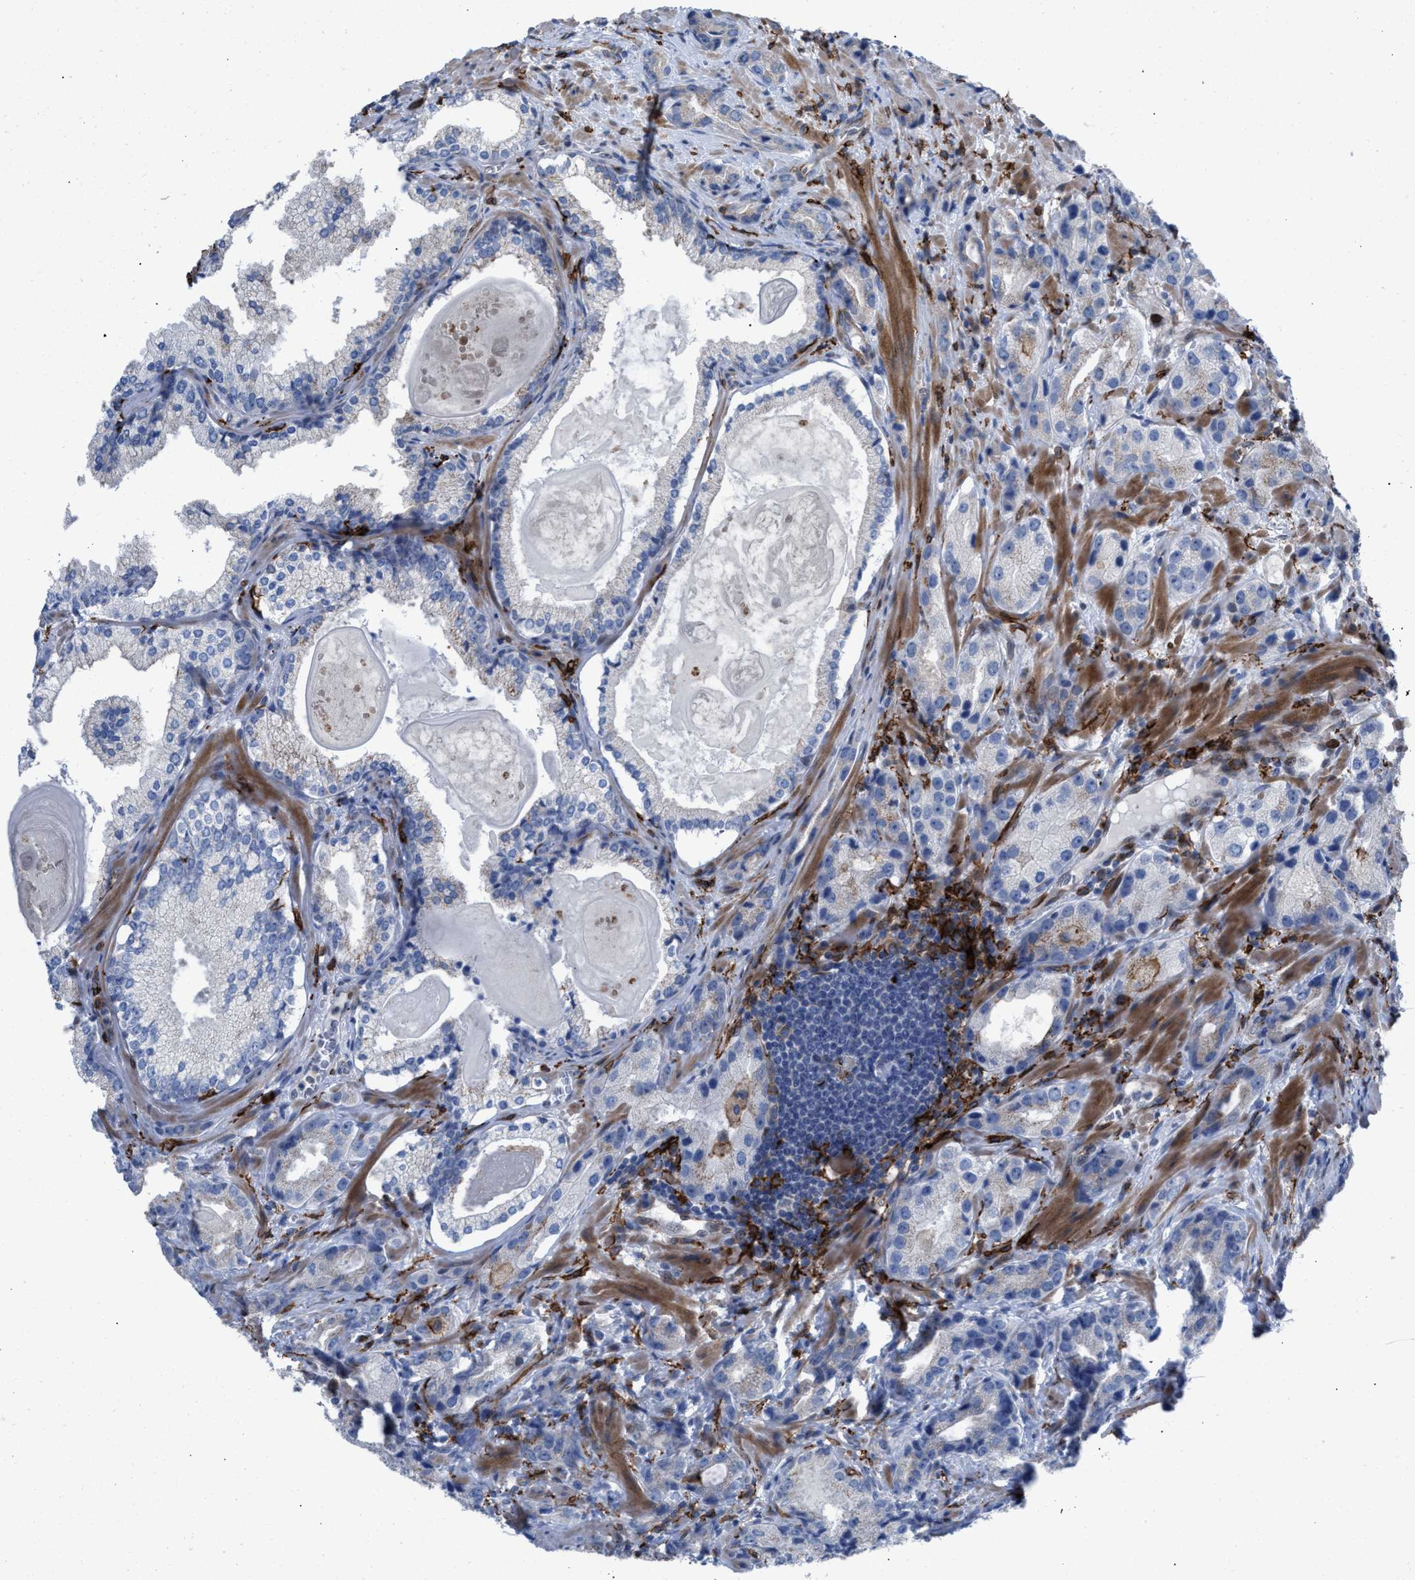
{"staining": {"intensity": "negative", "quantity": "none", "location": "none"}, "tissue": "prostate cancer", "cell_type": "Tumor cells", "image_type": "cancer", "snomed": [{"axis": "morphology", "description": "Adenocarcinoma, High grade"}, {"axis": "topography", "description": "Prostate"}], "caption": "This histopathology image is of prostate adenocarcinoma (high-grade) stained with immunohistochemistry (IHC) to label a protein in brown with the nuclei are counter-stained blue. There is no staining in tumor cells.", "gene": "SLC47A1", "patient": {"sex": "male", "age": 63}}